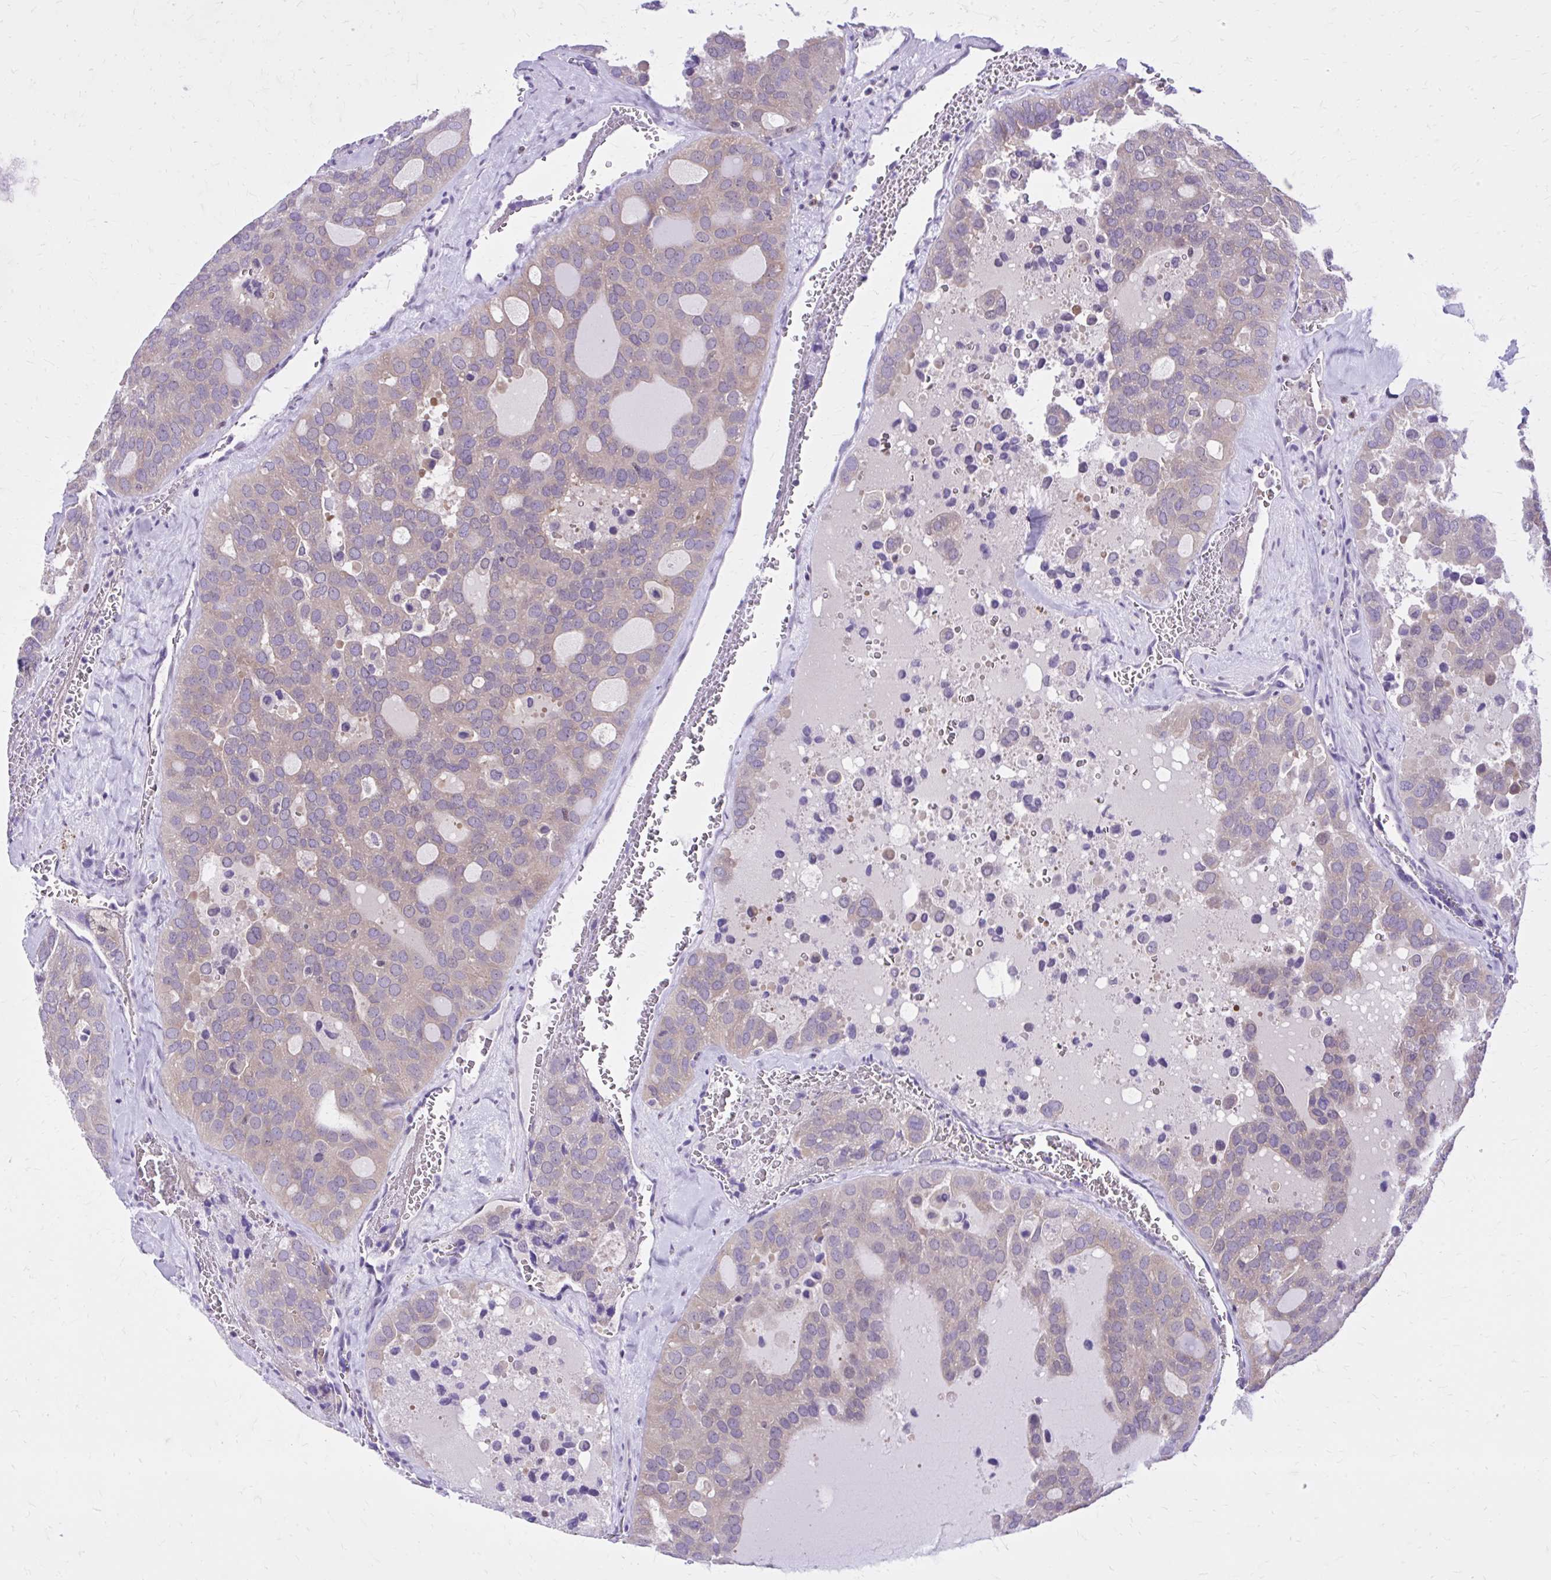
{"staining": {"intensity": "weak", "quantity": "25%-75%", "location": "cytoplasmic/membranous"}, "tissue": "thyroid cancer", "cell_type": "Tumor cells", "image_type": "cancer", "snomed": [{"axis": "morphology", "description": "Follicular adenoma carcinoma, NOS"}, {"axis": "topography", "description": "Thyroid gland"}], "caption": "An image of human thyroid cancer (follicular adenoma carcinoma) stained for a protein demonstrates weak cytoplasmic/membranous brown staining in tumor cells. (DAB (3,3'-diaminobenzidine) IHC, brown staining for protein, blue staining for nuclei).", "gene": "RASL11B", "patient": {"sex": "male", "age": 75}}